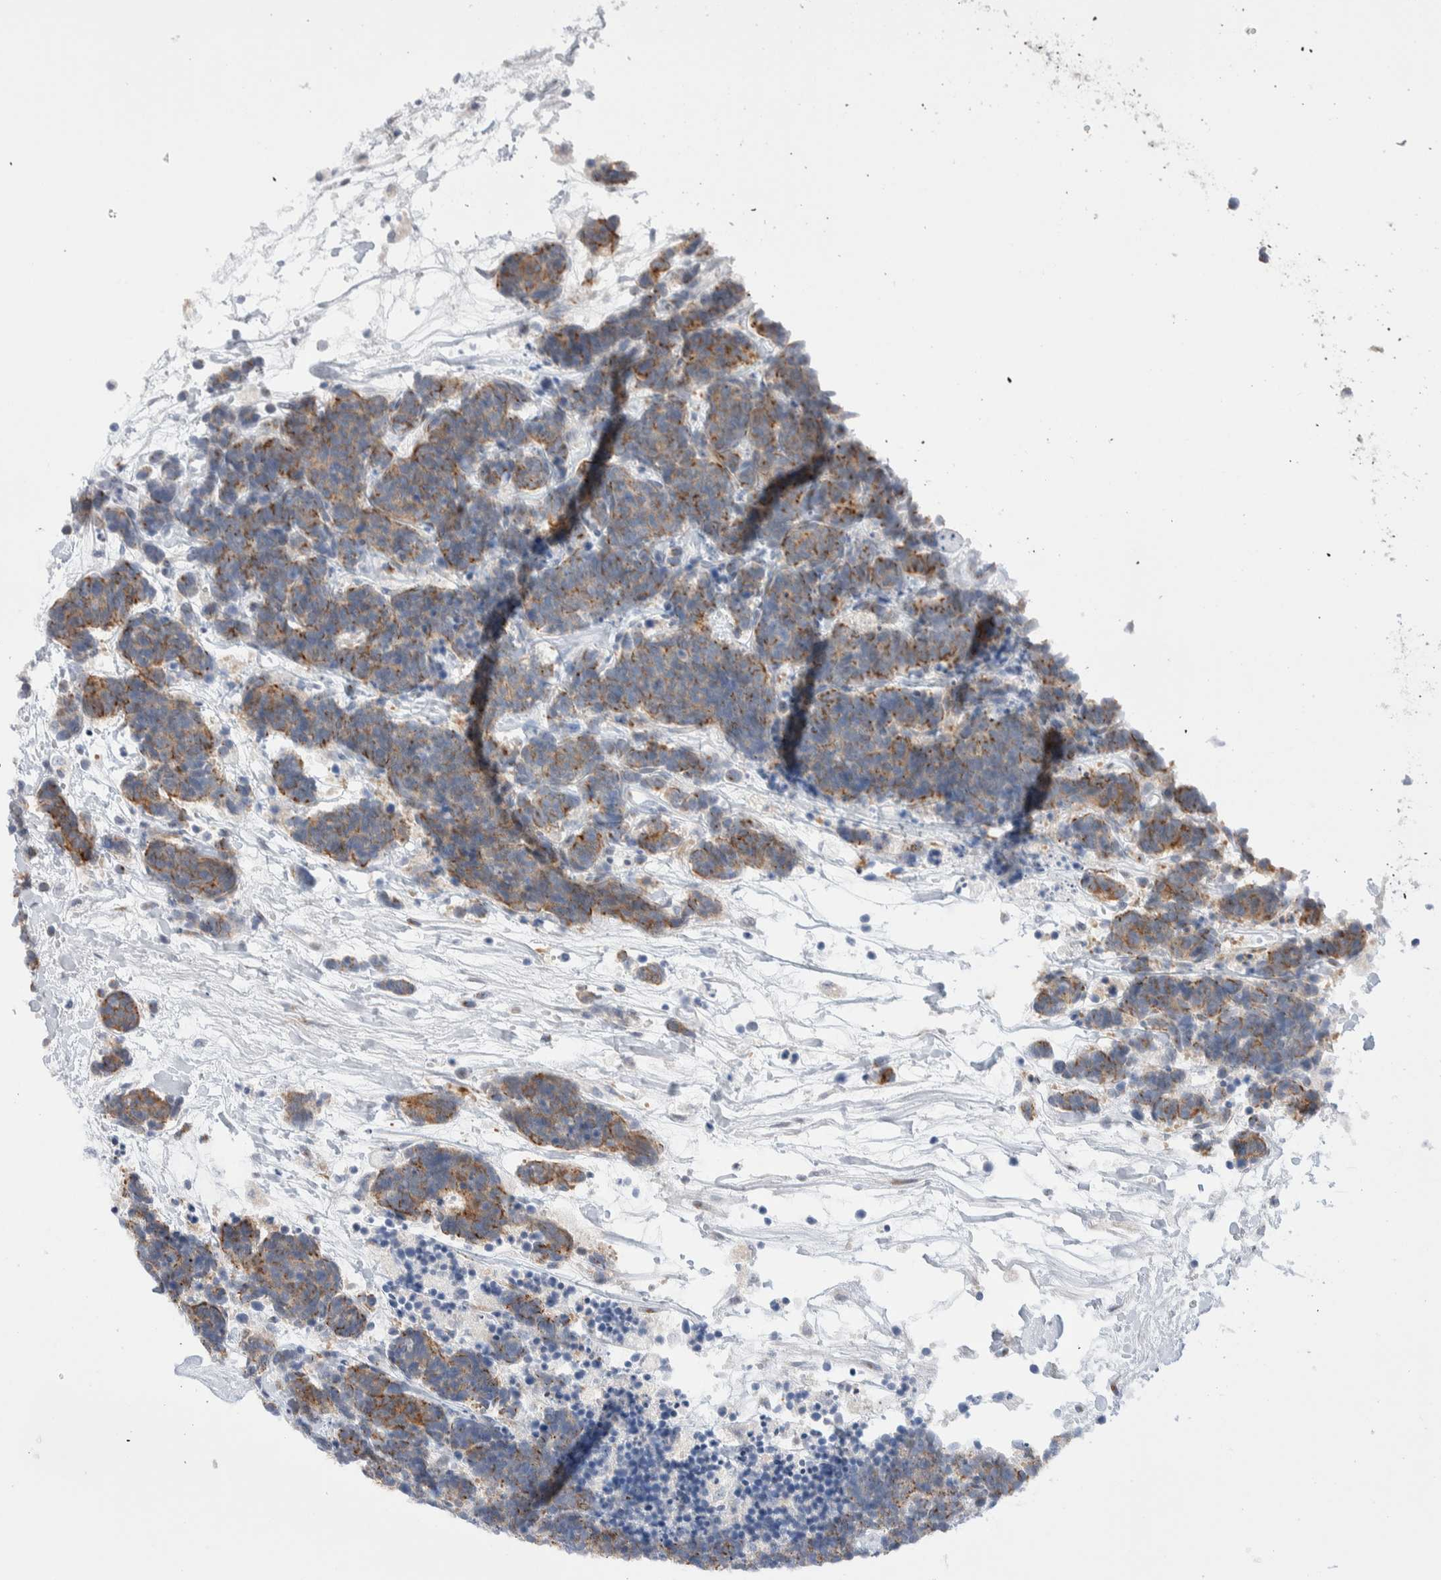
{"staining": {"intensity": "moderate", "quantity": ">75%", "location": "cytoplasmic/membranous"}, "tissue": "carcinoid", "cell_type": "Tumor cells", "image_type": "cancer", "snomed": [{"axis": "morphology", "description": "Carcinoma, NOS"}, {"axis": "morphology", "description": "Carcinoid, malignant, NOS"}, {"axis": "topography", "description": "Urinary bladder"}], "caption": "Moderate cytoplasmic/membranous staining is seen in approximately >75% of tumor cells in carcinoid.", "gene": "C1orf112", "patient": {"sex": "male", "age": 57}}